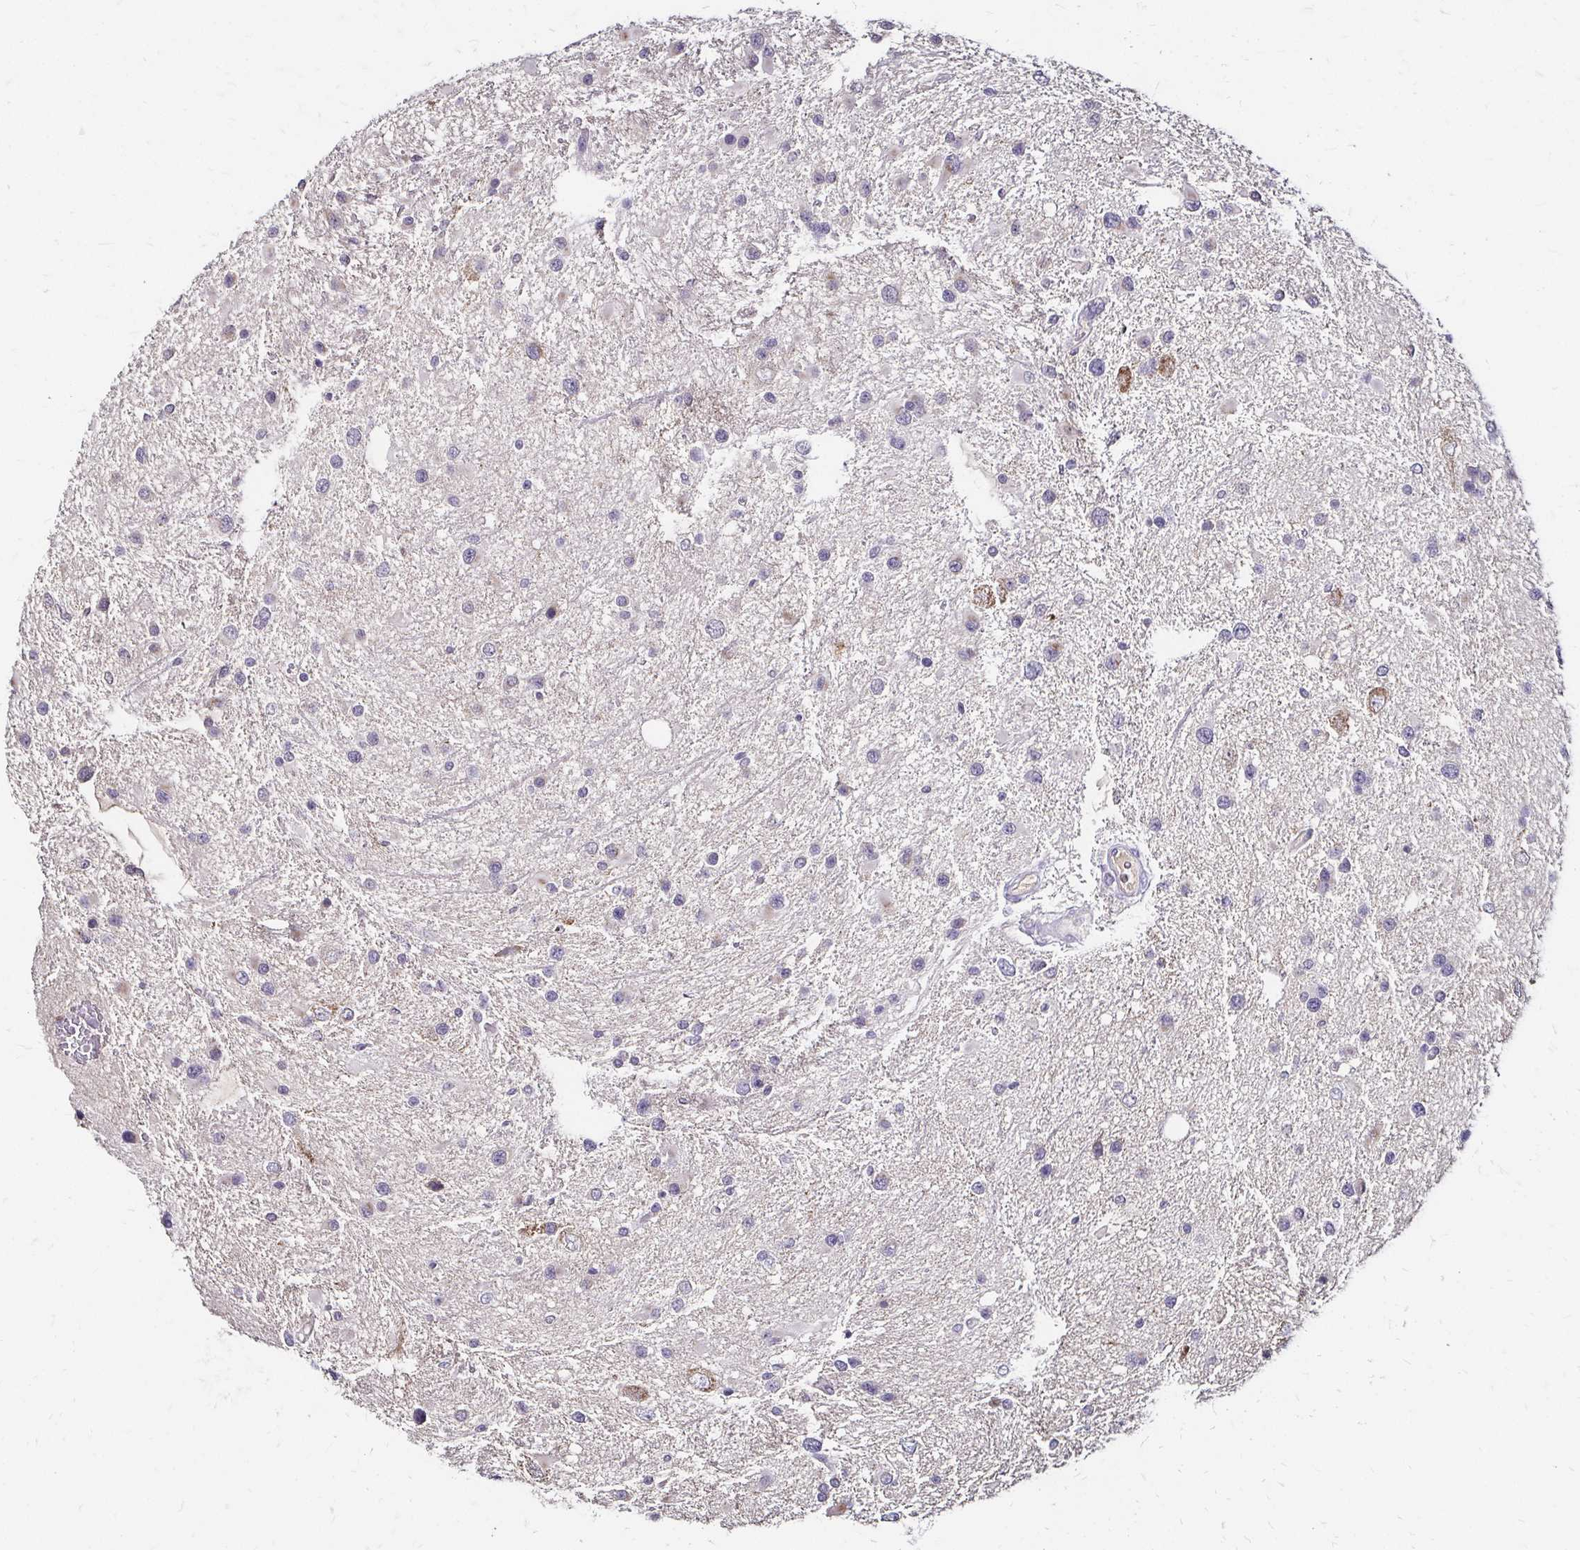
{"staining": {"intensity": "weak", "quantity": "<25%", "location": "cytoplasmic/membranous"}, "tissue": "glioma", "cell_type": "Tumor cells", "image_type": "cancer", "snomed": [{"axis": "morphology", "description": "Glioma, malignant, Low grade"}, {"axis": "topography", "description": "Brain"}], "caption": "Glioma was stained to show a protein in brown. There is no significant staining in tumor cells.", "gene": "SCG3", "patient": {"sex": "female", "age": 32}}